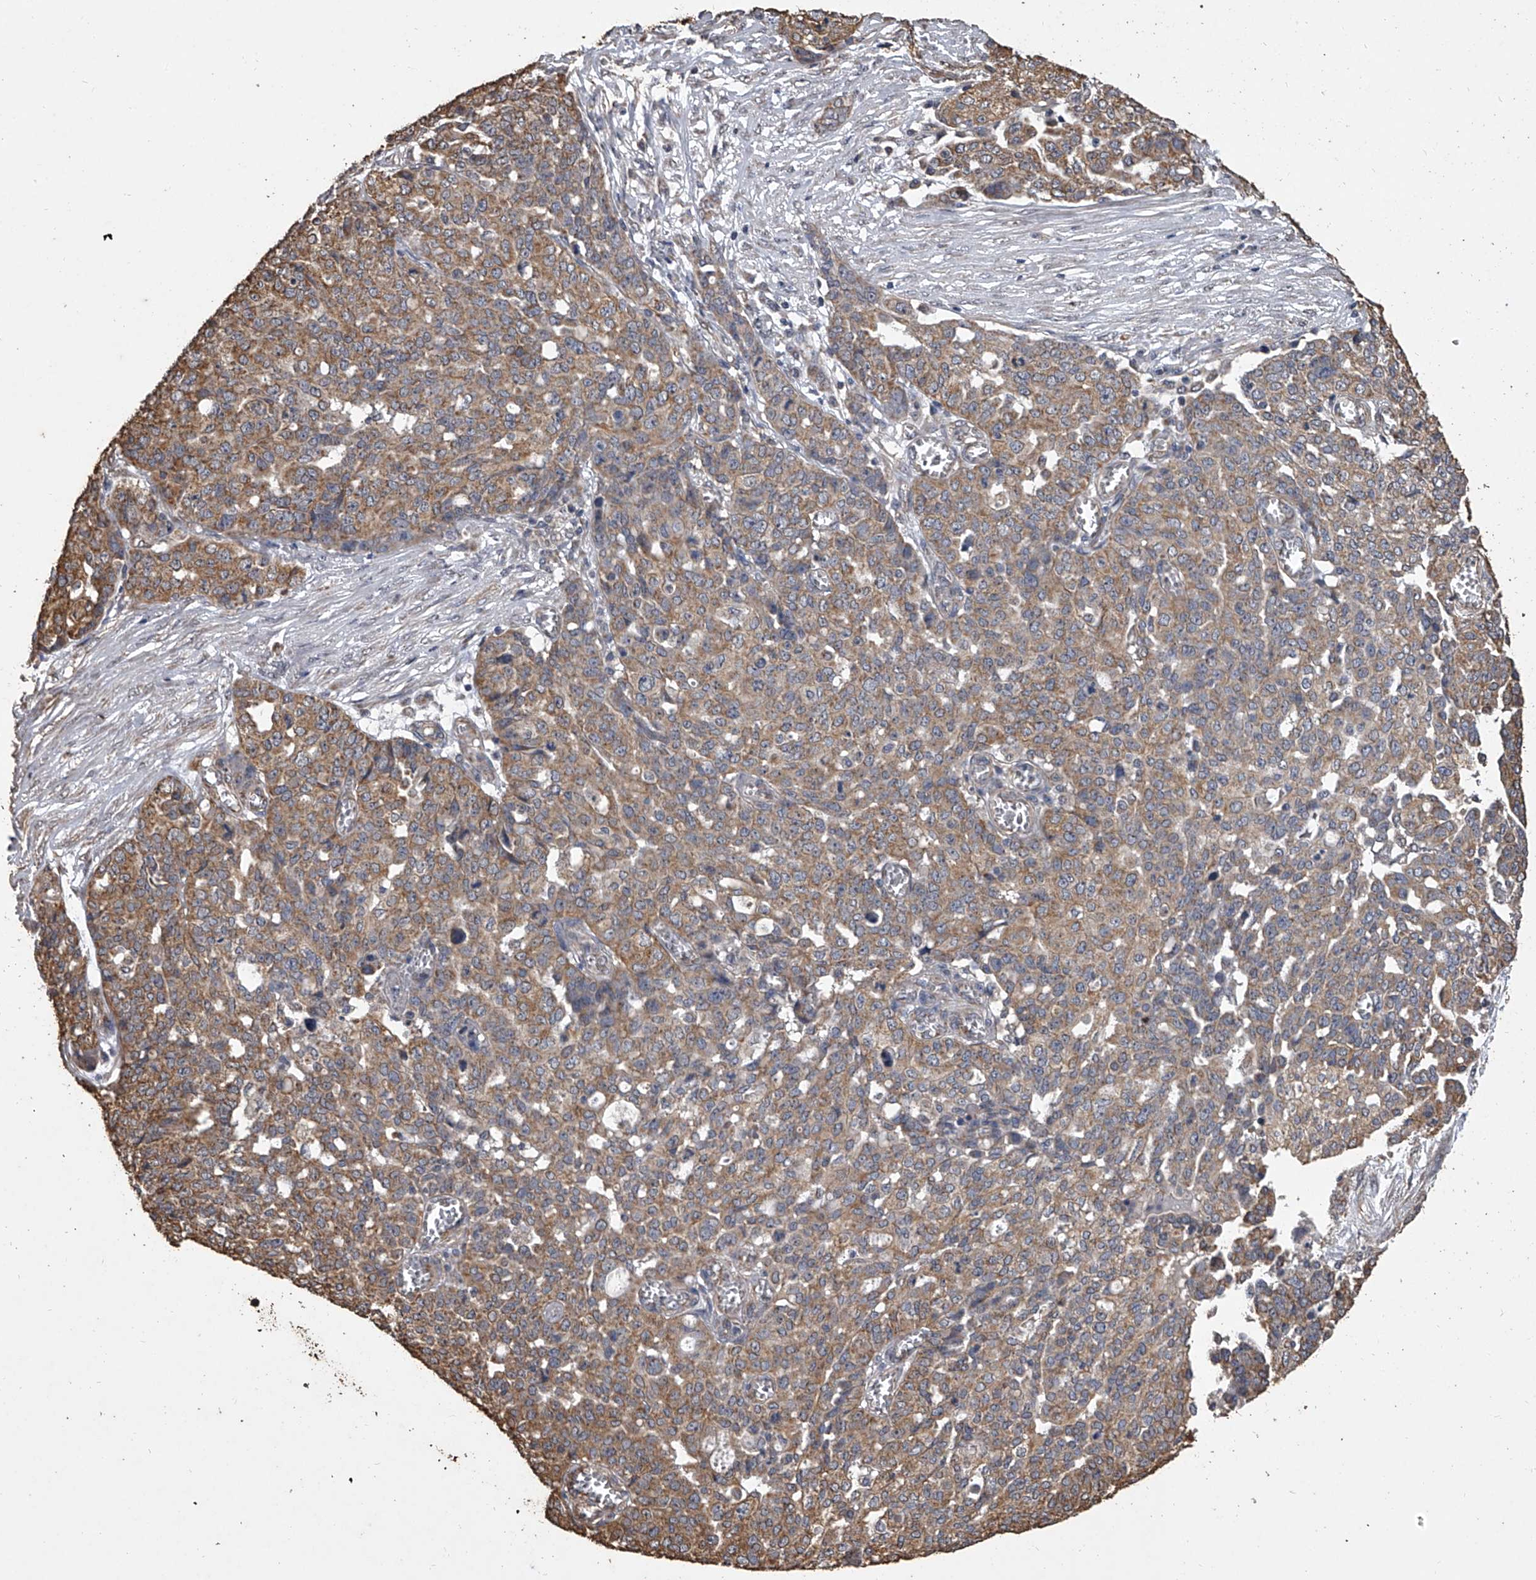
{"staining": {"intensity": "moderate", "quantity": ">75%", "location": "cytoplasmic/membranous"}, "tissue": "ovarian cancer", "cell_type": "Tumor cells", "image_type": "cancer", "snomed": [{"axis": "morphology", "description": "Cystadenocarcinoma, serous, NOS"}, {"axis": "topography", "description": "Soft tissue"}, {"axis": "topography", "description": "Ovary"}], "caption": "Approximately >75% of tumor cells in ovarian cancer display moderate cytoplasmic/membranous protein positivity as visualized by brown immunohistochemical staining.", "gene": "MRPL28", "patient": {"sex": "female", "age": 57}}